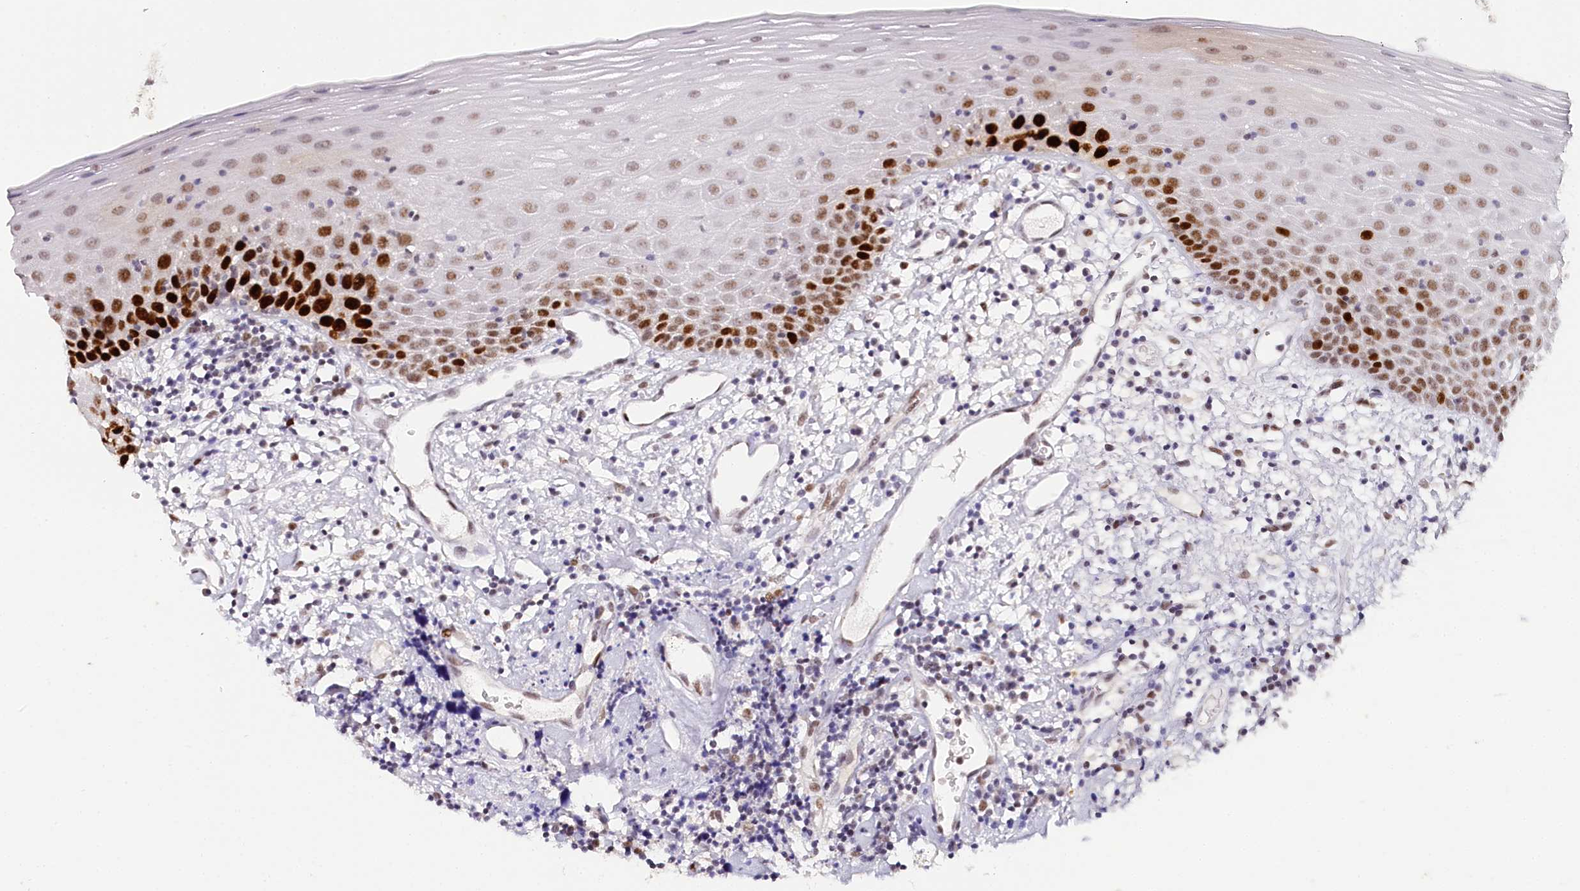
{"staining": {"intensity": "strong", "quantity": "25%-75%", "location": "nuclear"}, "tissue": "oral mucosa", "cell_type": "Squamous epithelial cells", "image_type": "normal", "snomed": [{"axis": "morphology", "description": "Normal tissue, NOS"}, {"axis": "topography", "description": "Oral tissue"}], "caption": "Oral mucosa stained with DAB (3,3'-diaminobenzidine) IHC shows high levels of strong nuclear expression in approximately 25%-75% of squamous epithelial cells. Using DAB (brown) and hematoxylin (blue) stains, captured at high magnification using brightfield microscopy.", "gene": "TP53", "patient": {"sex": "male", "age": 74}}